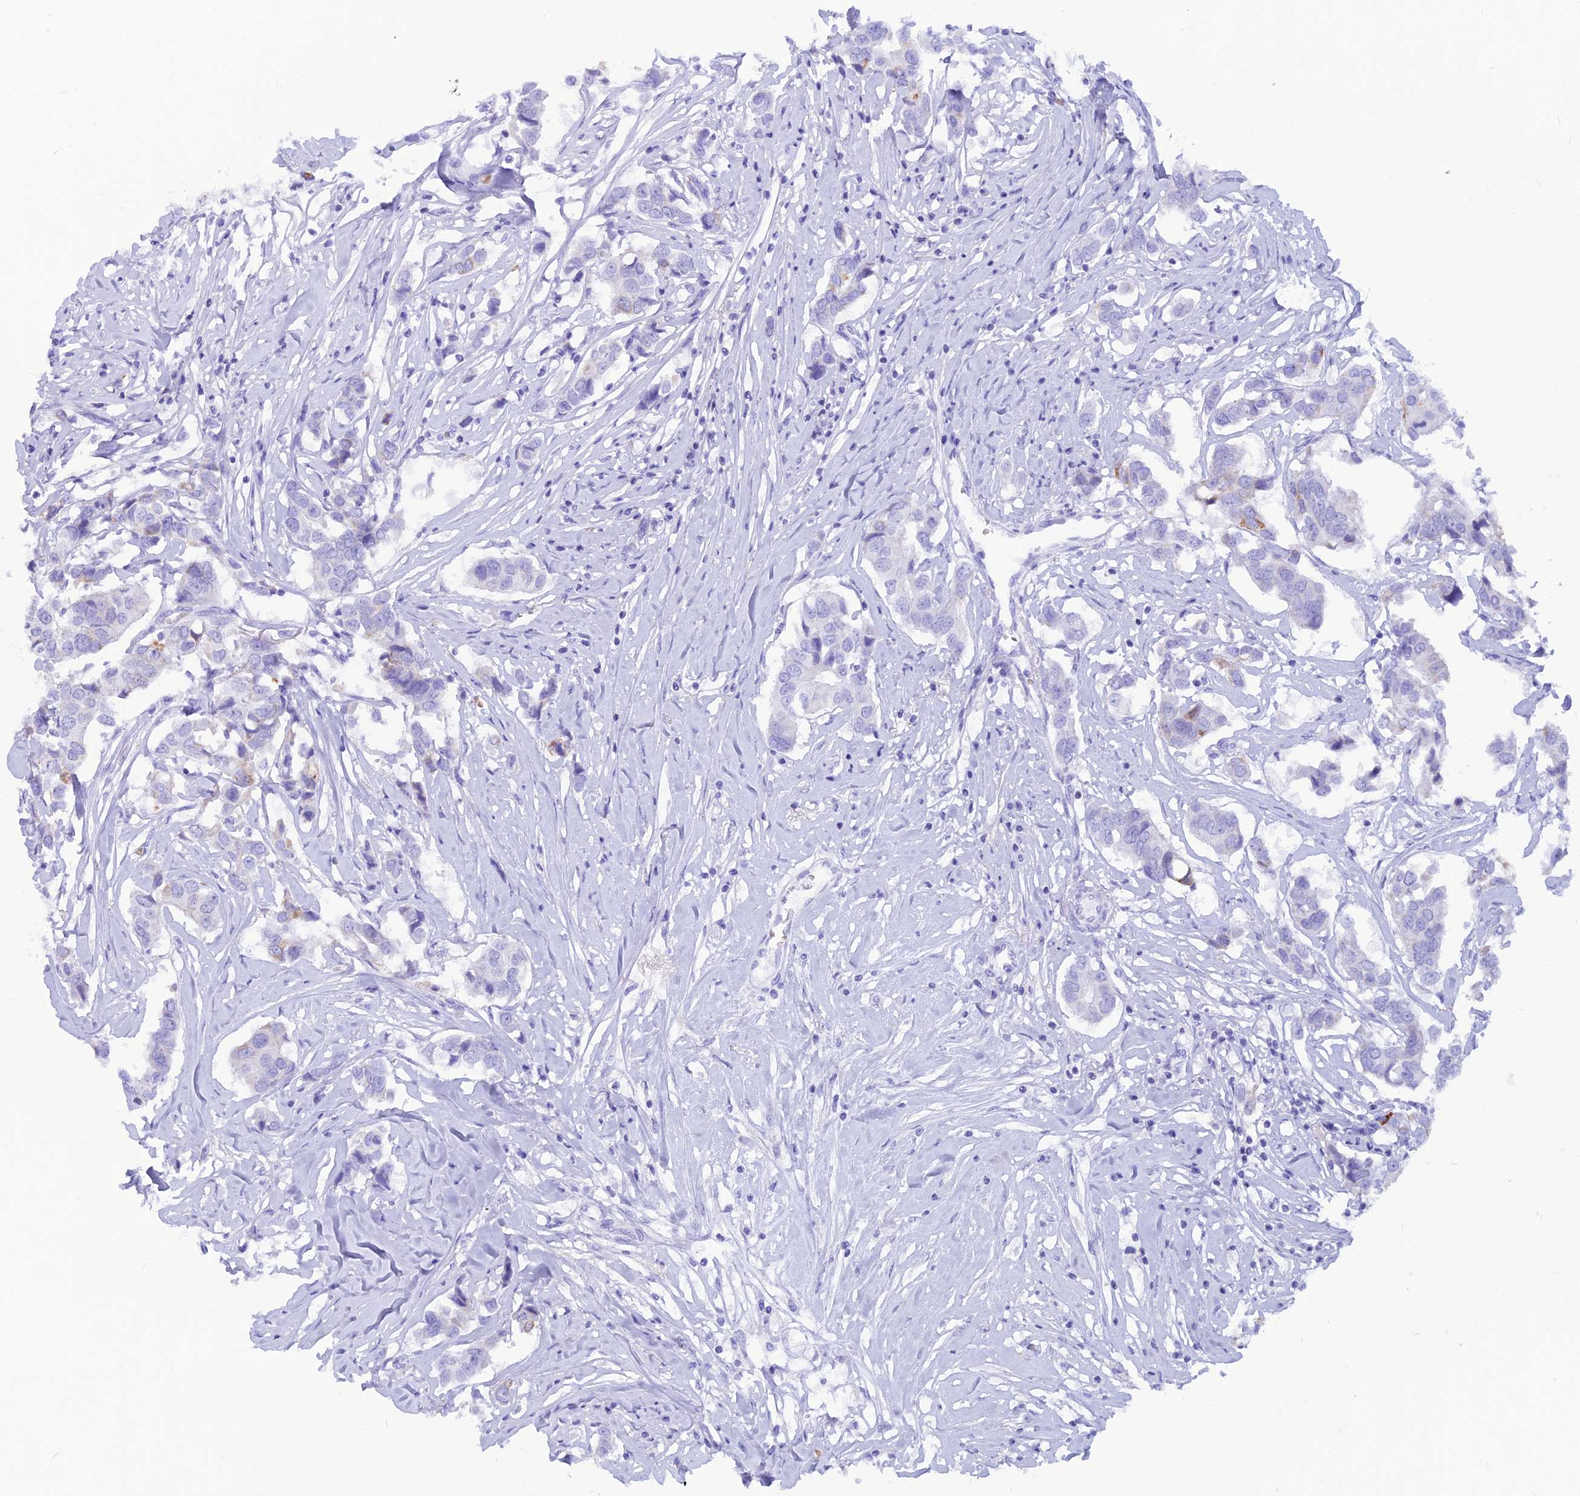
{"staining": {"intensity": "moderate", "quantity": "<25%", "location": "cytoplasmic/membranous"}, "tissue": "breast cancer", "cell_type": "Tumor cells", "image_type": "cancer", "snomed": [{"axis": "morphology", "description": "Duct carcinoma"}, {"axis": "topography", "description": "Breast"}], "caption": "A brown stain highlights moderate cytoplasmic/membranous staining of a protein in breast cancer (infiltrating ductal carcinoma) tumor cells.", "gene": "GLYATL1", "patient": {"sex": "female", "age": 80}}